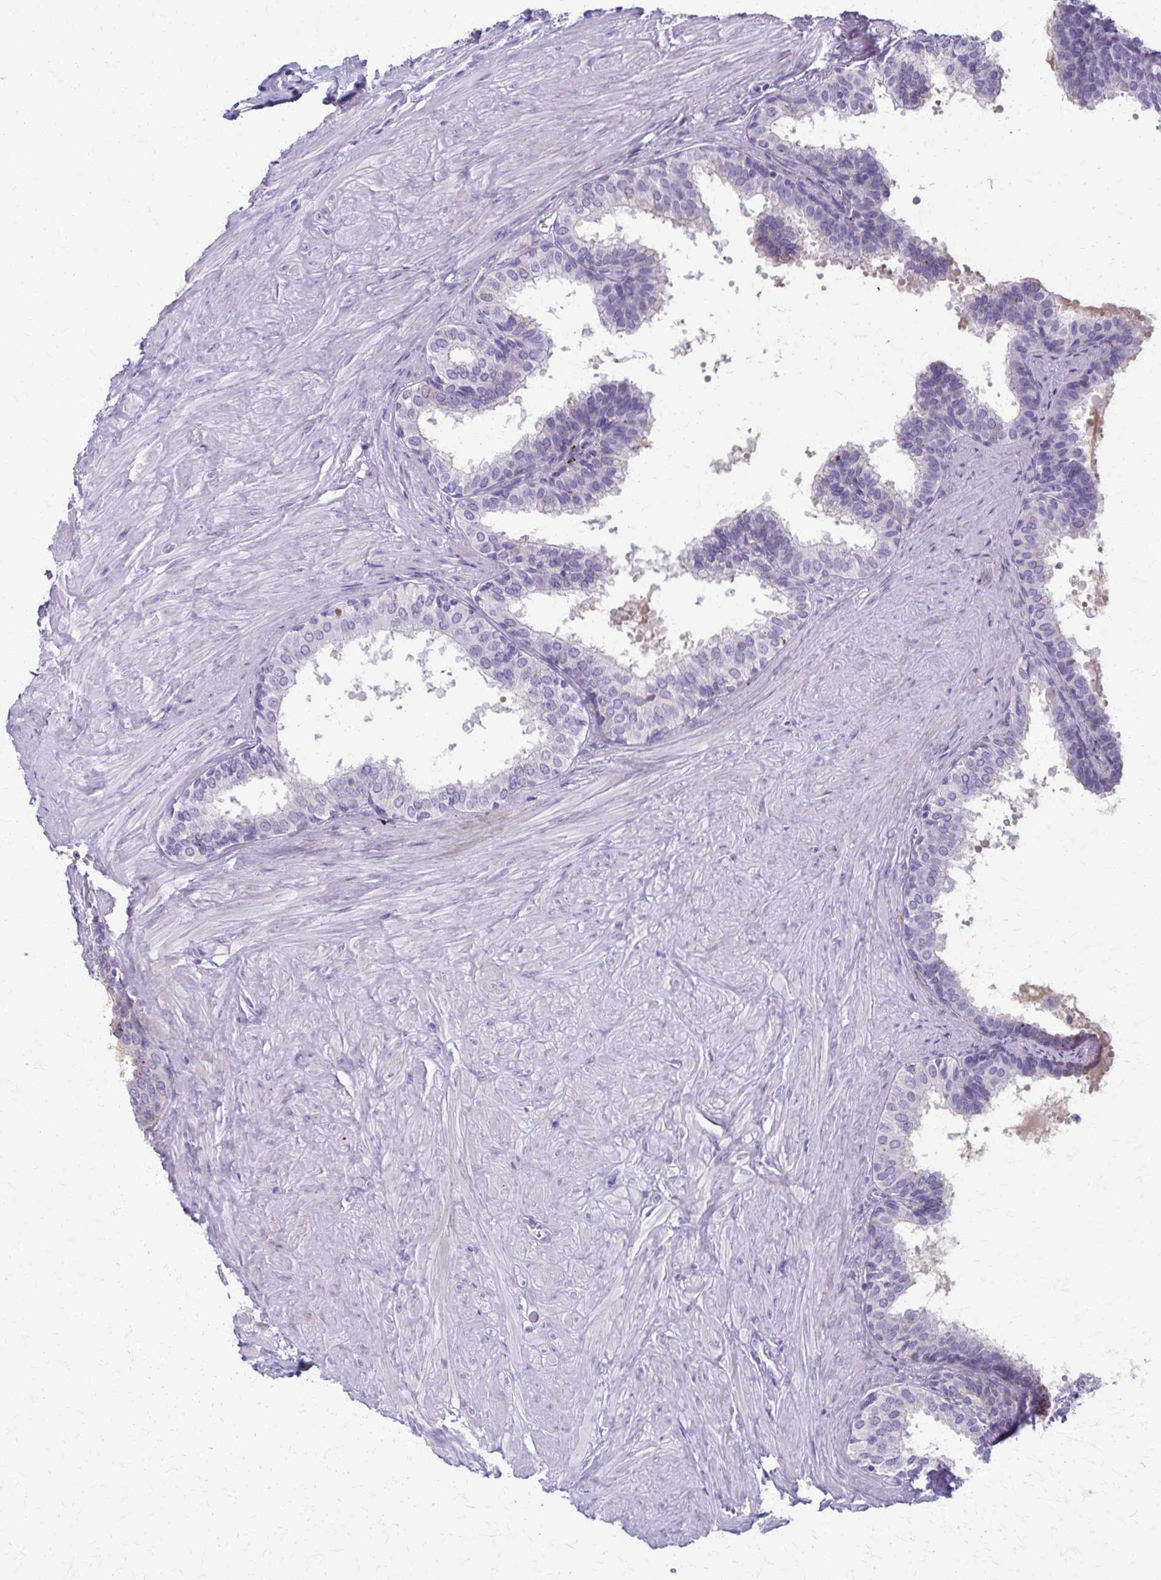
{"staining": {"intensity": "moderate", "quantity": "<25%", "location": "cytoplasmic/membranous"}, "tissue": "prostate", "cell_type": "Glandular cells", "image_type": "normal", "snomed": [{"axis": "morphology", "description": "Normal tissue, NOS"}, {"axis": "topography", "description": "Prostate"}, {"axis": "topography", "description": "Peripheral nerve tissue"}], "caption": "Immunohistochemical staining of unremarkable human prostate shows <25% levels of moderate cytoplasmic/membranous protein expression in about <25% of glandular cells.", "gene": "TMEM60", "patient": {"sex": "male", "age": 55}}